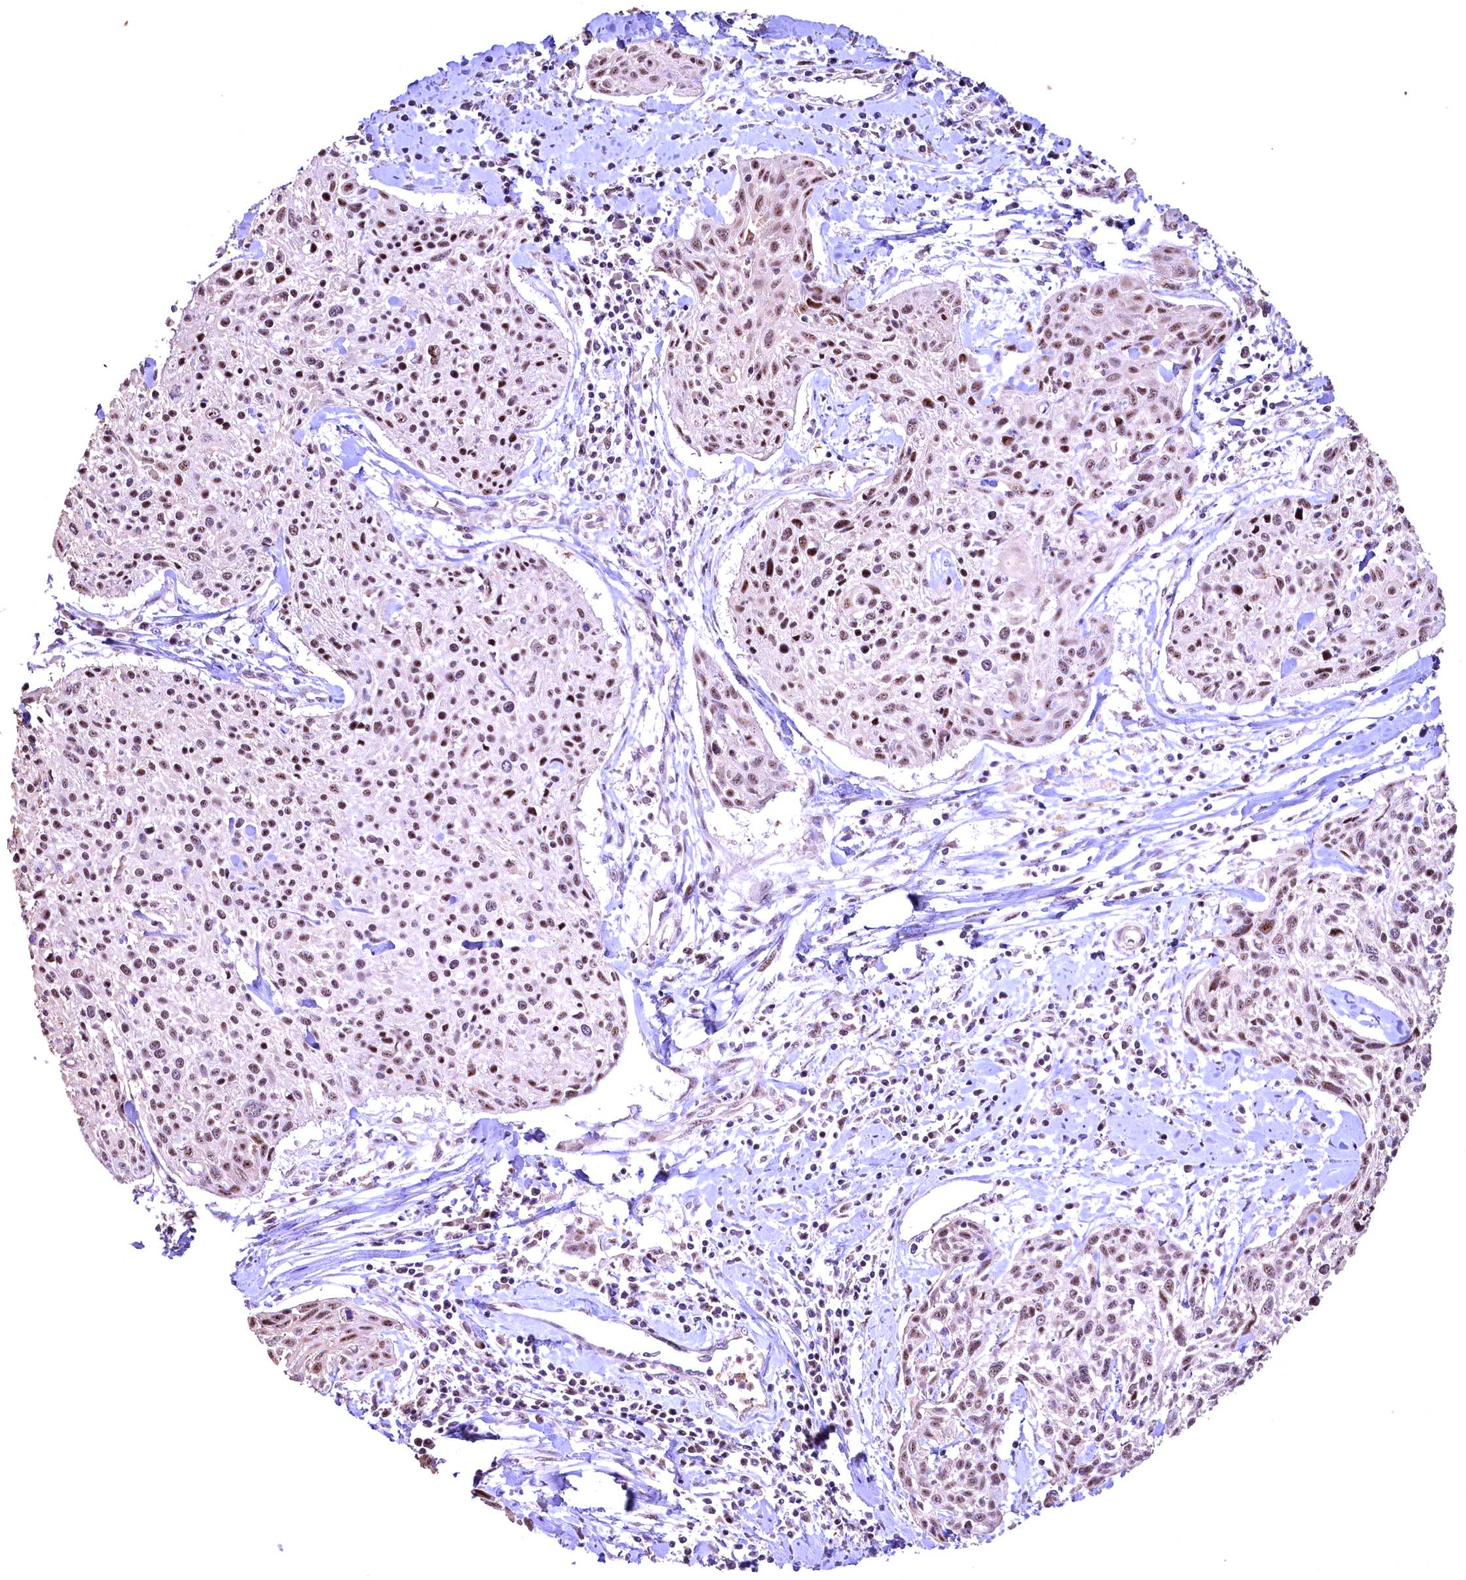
{"staining": {"intensity": "moderate", "quantity": "25%-75%", "location": "nuclear"}, "tissue": "cervical cancer", "cell_type": "Tumor cells", "image_type": "cancer", "snomed": [{"axis": "morphology", "description": "Squamous cell carcinoma, NOS"}, {"axis": "topography", "description": "Cervix"}], "caption": "DAB immunohistochemical staining of cervical cancer demonstrates moderate nuclear protein positivity in about 25%-75% of tumor cells.", "gene": "FUZ", "patient": {"sex": "female", "age": 51}}